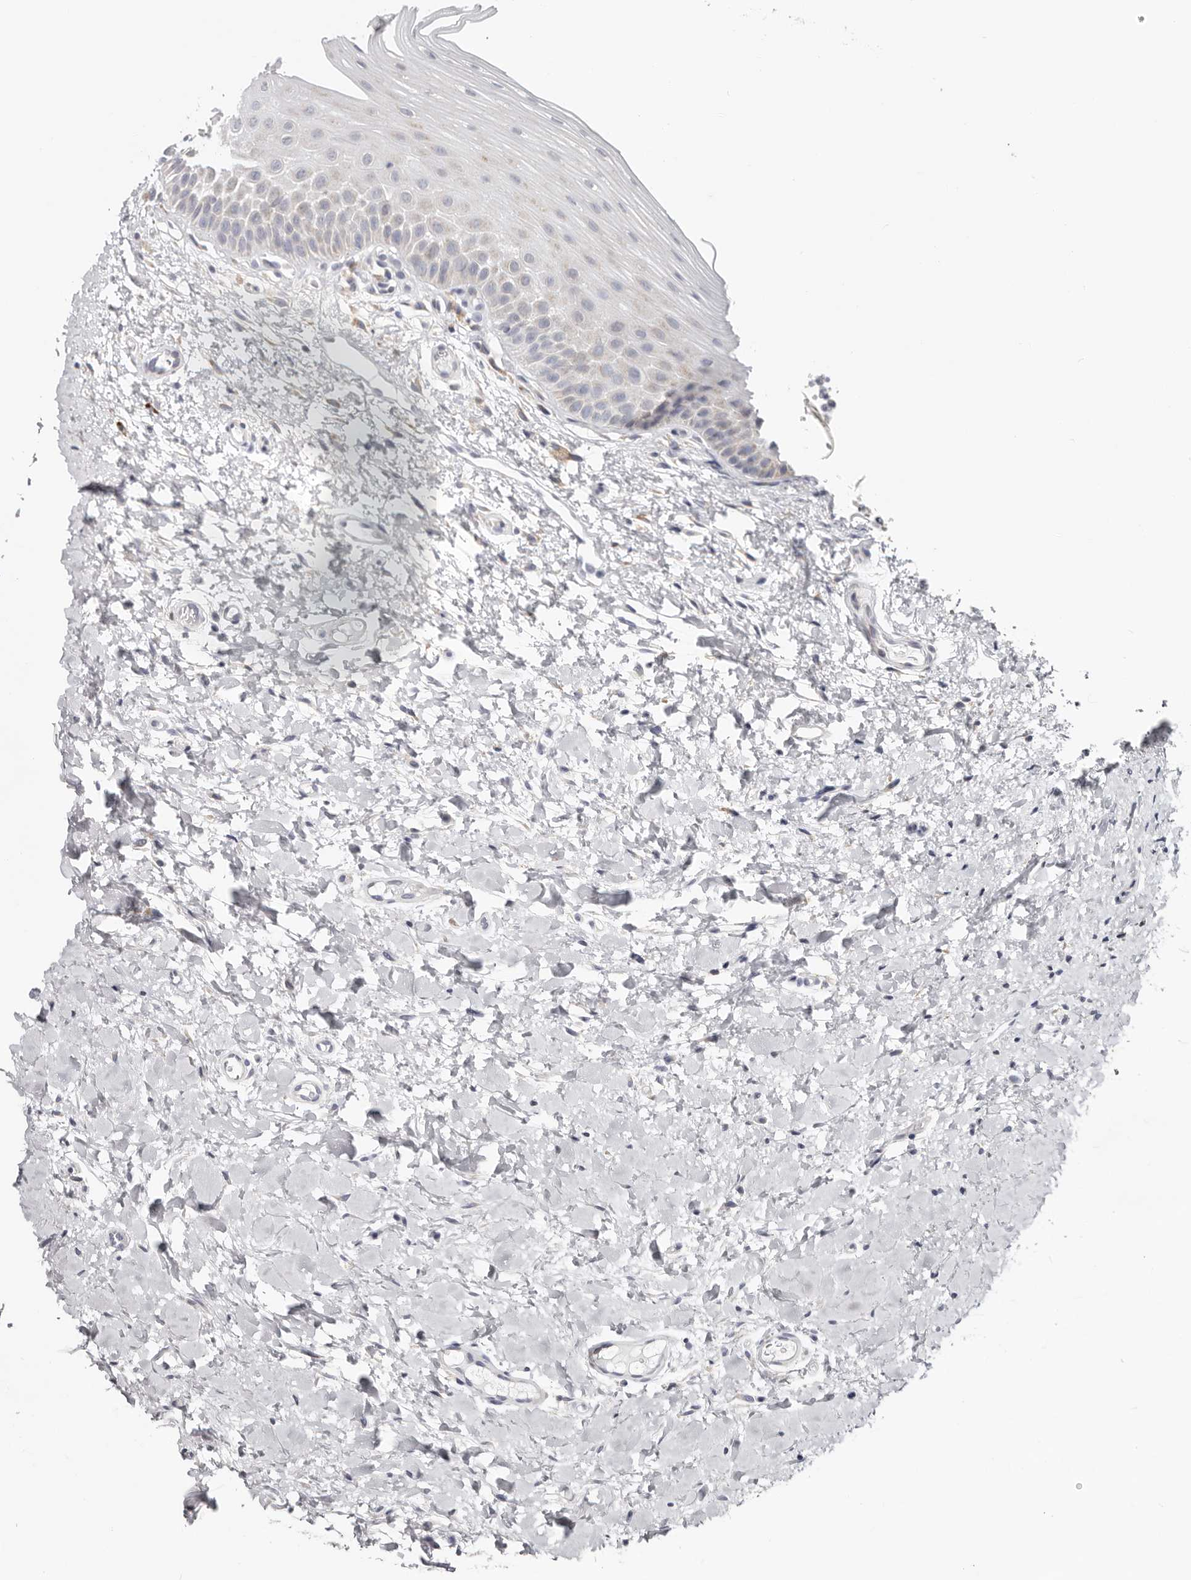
{"staining": {"intensity": "negative", "quantity": "none", "location": "none"}, "tissue": "oral mucosa", "cell_type": "Squamous epithelial cells", "image_type": "normal", "snomed": [{"axis": "morphology", "description": "Normal tissue, NOS"}, {"axis": "topography", "description": "Oral tissue"}], "caption": "An immunohistochemistry (IHC) histopathology image of normal oral mucosa is shown. There is no staining in squamous epithelial cells of oral mucosa. (DAB IHC, high magnification).", "gene": "IL32", "patient": {"sex": "female", "age": 56}}